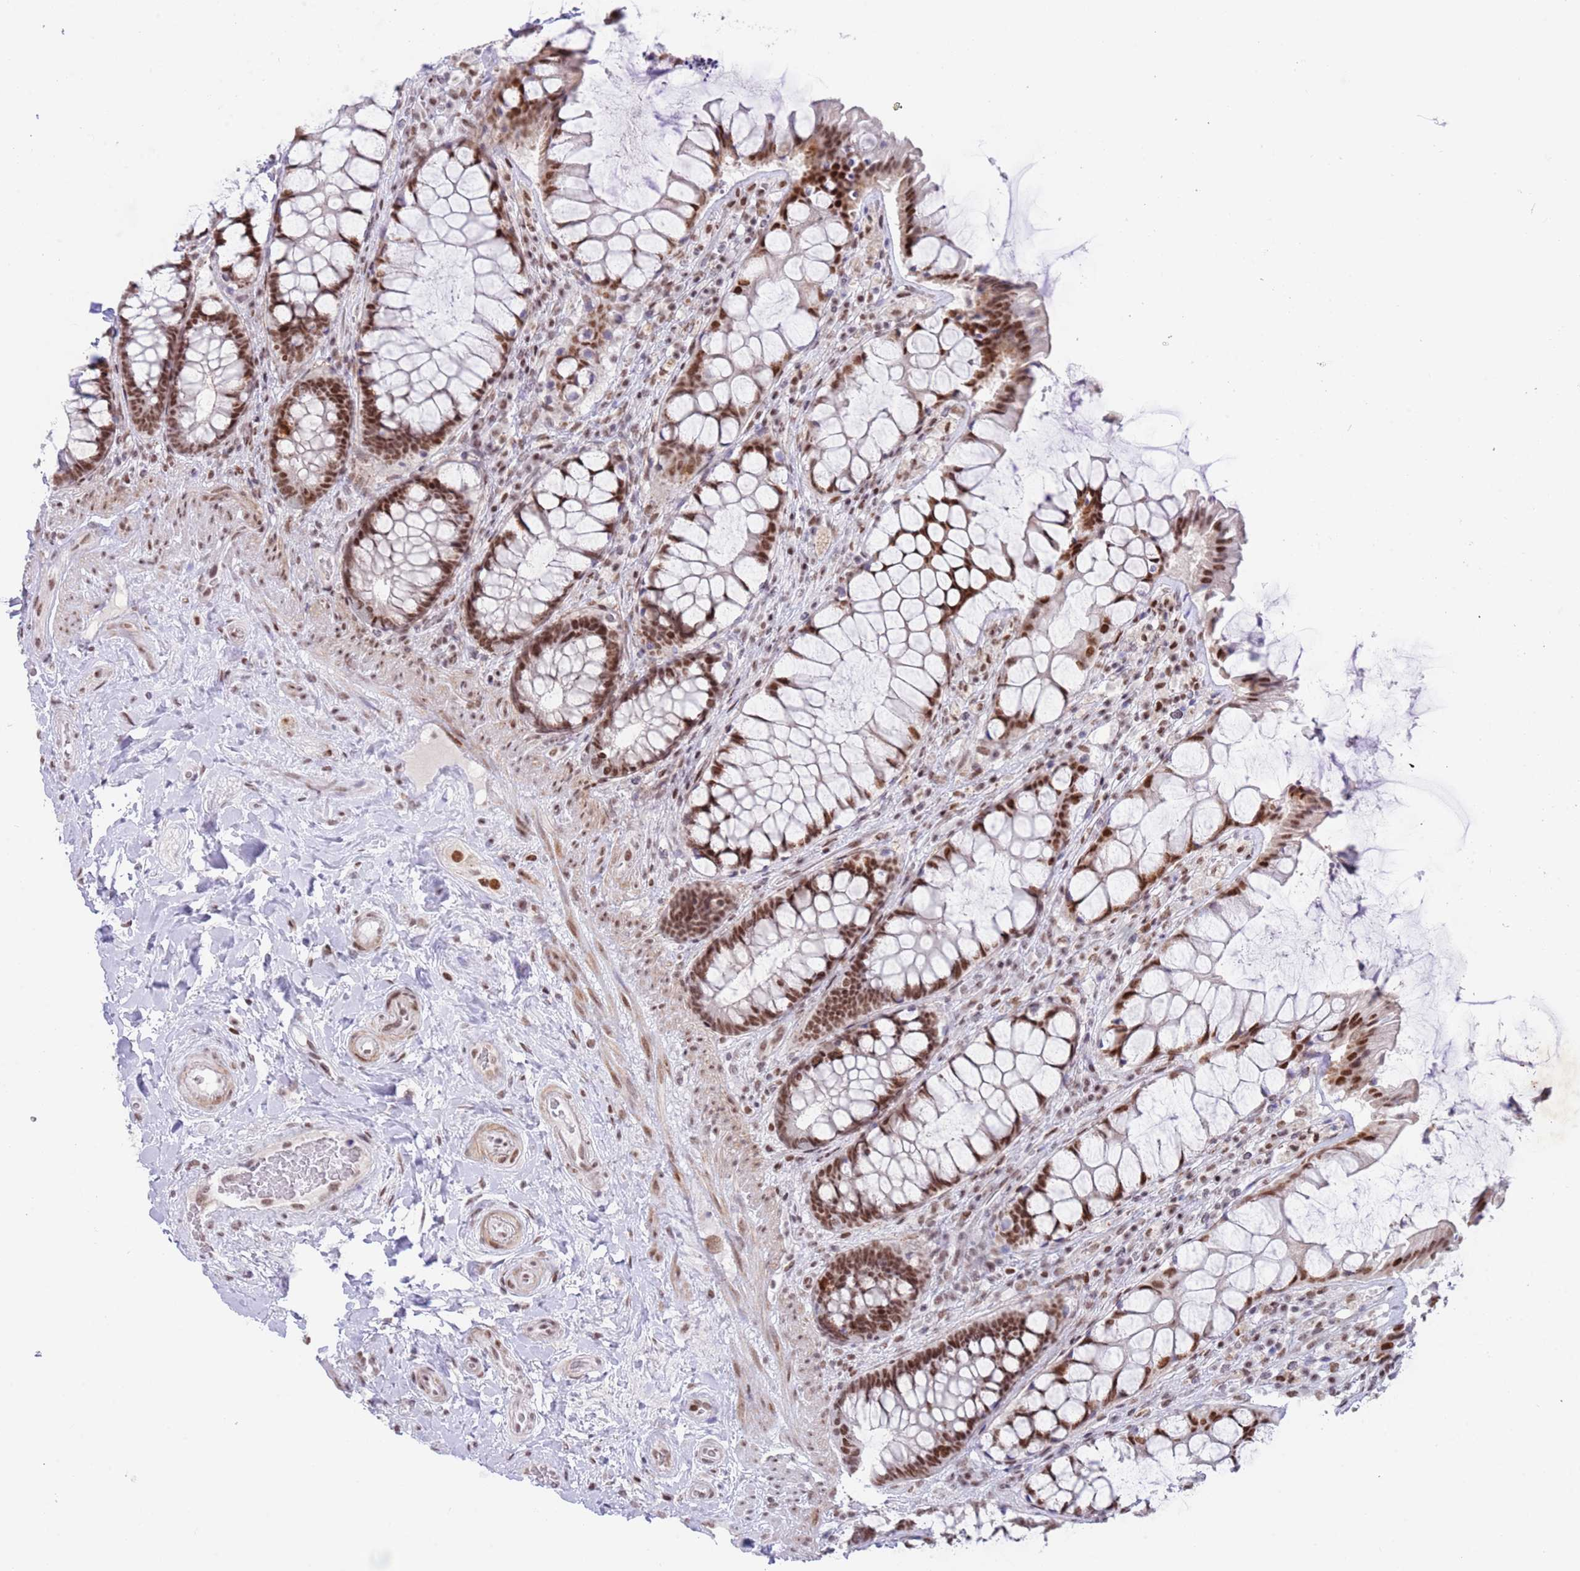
{"staining": {"intensity": "moderate", "quantity": ">75%", "location": "cytoplasmic/membranous,nuclear"}, "tissue": "rectum", "cell_type": "Glandular cells", "image_type": "normal", "snomed": [{"axis": "morphology", "description": "Normal tissue, NOS"}, {"axis": "topography", "description": "Rectum"}], "caption": "Moderate cytoplasmic/membranous,nuclear protein staining is present in approximately >75% of glandular cells in rectum. (Stains: DAB in brown, nuclei in blue, Microscopy: brightfield microscopy at high magnification).", "gene": "ZNF382", "patient": {"sex": "female", "age": 58}}